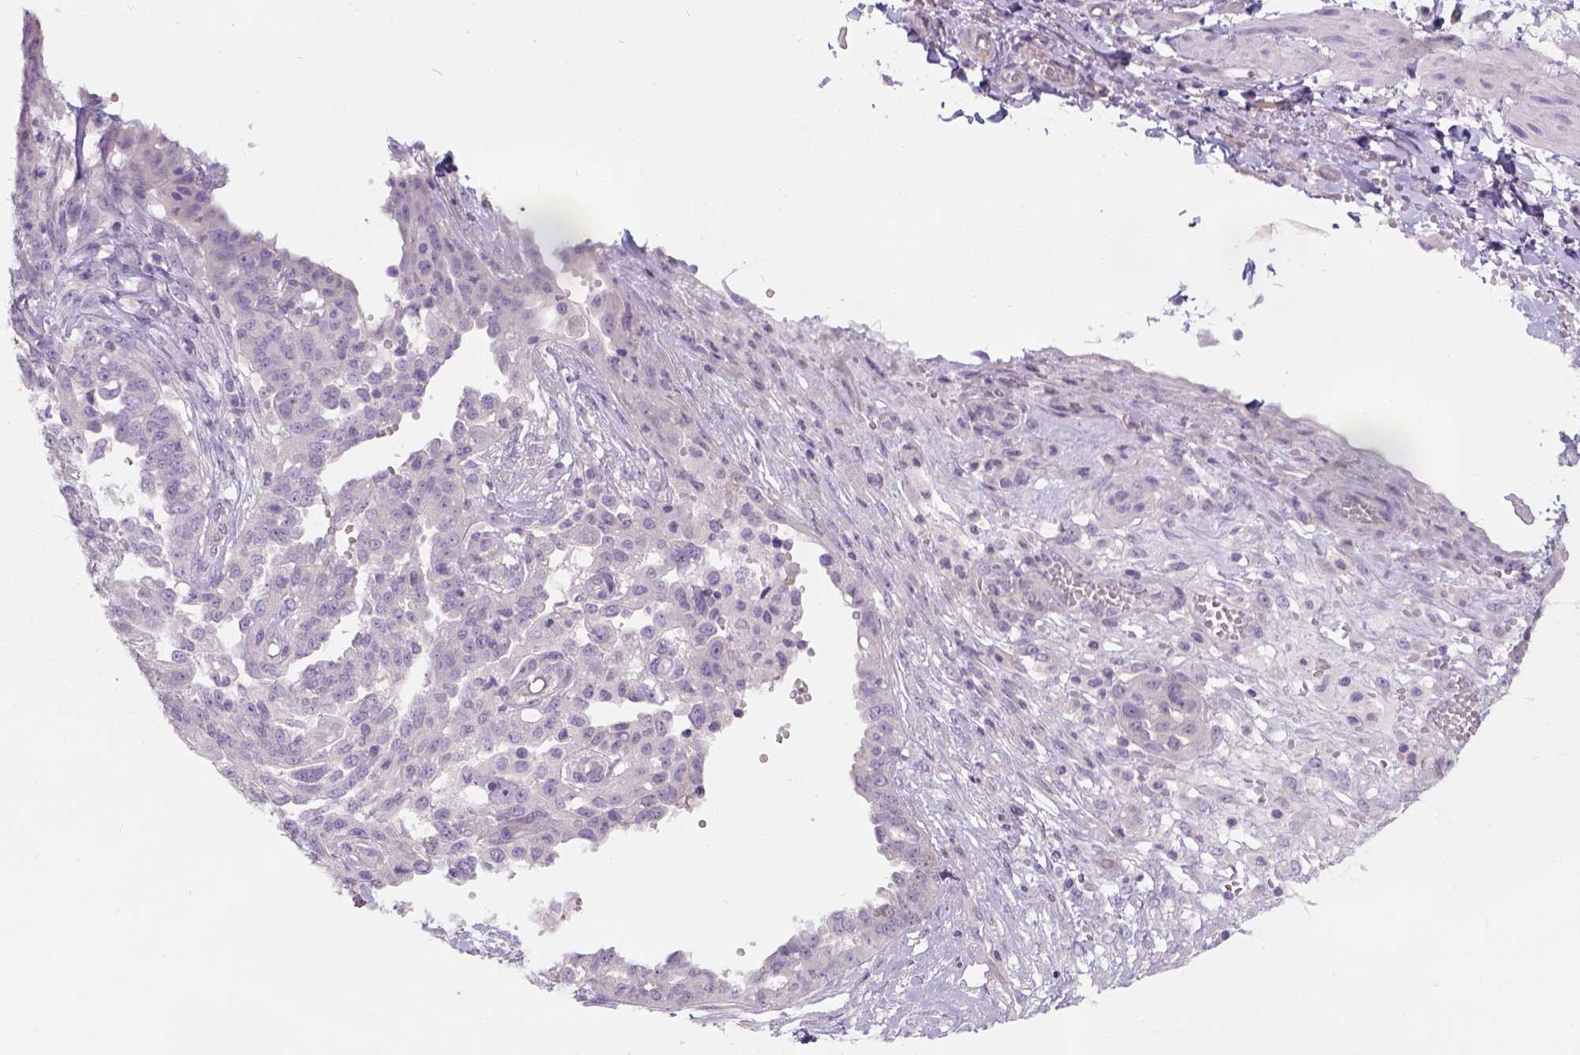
{"staining": {"intensity": "negative", "quantity": "none", "location": "none"}, "tissue": "ovarian cancer", "cell_type": "Tumor cells", "image_type": "cancer", "snomed": [{"axis": "morphology", "description": "Cystadenocarcinoma, serous, NOS"}, {"axis": "topography", "description": "Ovary"}], "caption": "This is an immunohistochemistry (IHC) micrograph of human ovarian cancer (serous cystadenocarcinoma). There is no positivity in tumor cells.", "gene": "C20orf144", "patient": {"sex": "female", "age": 67}}